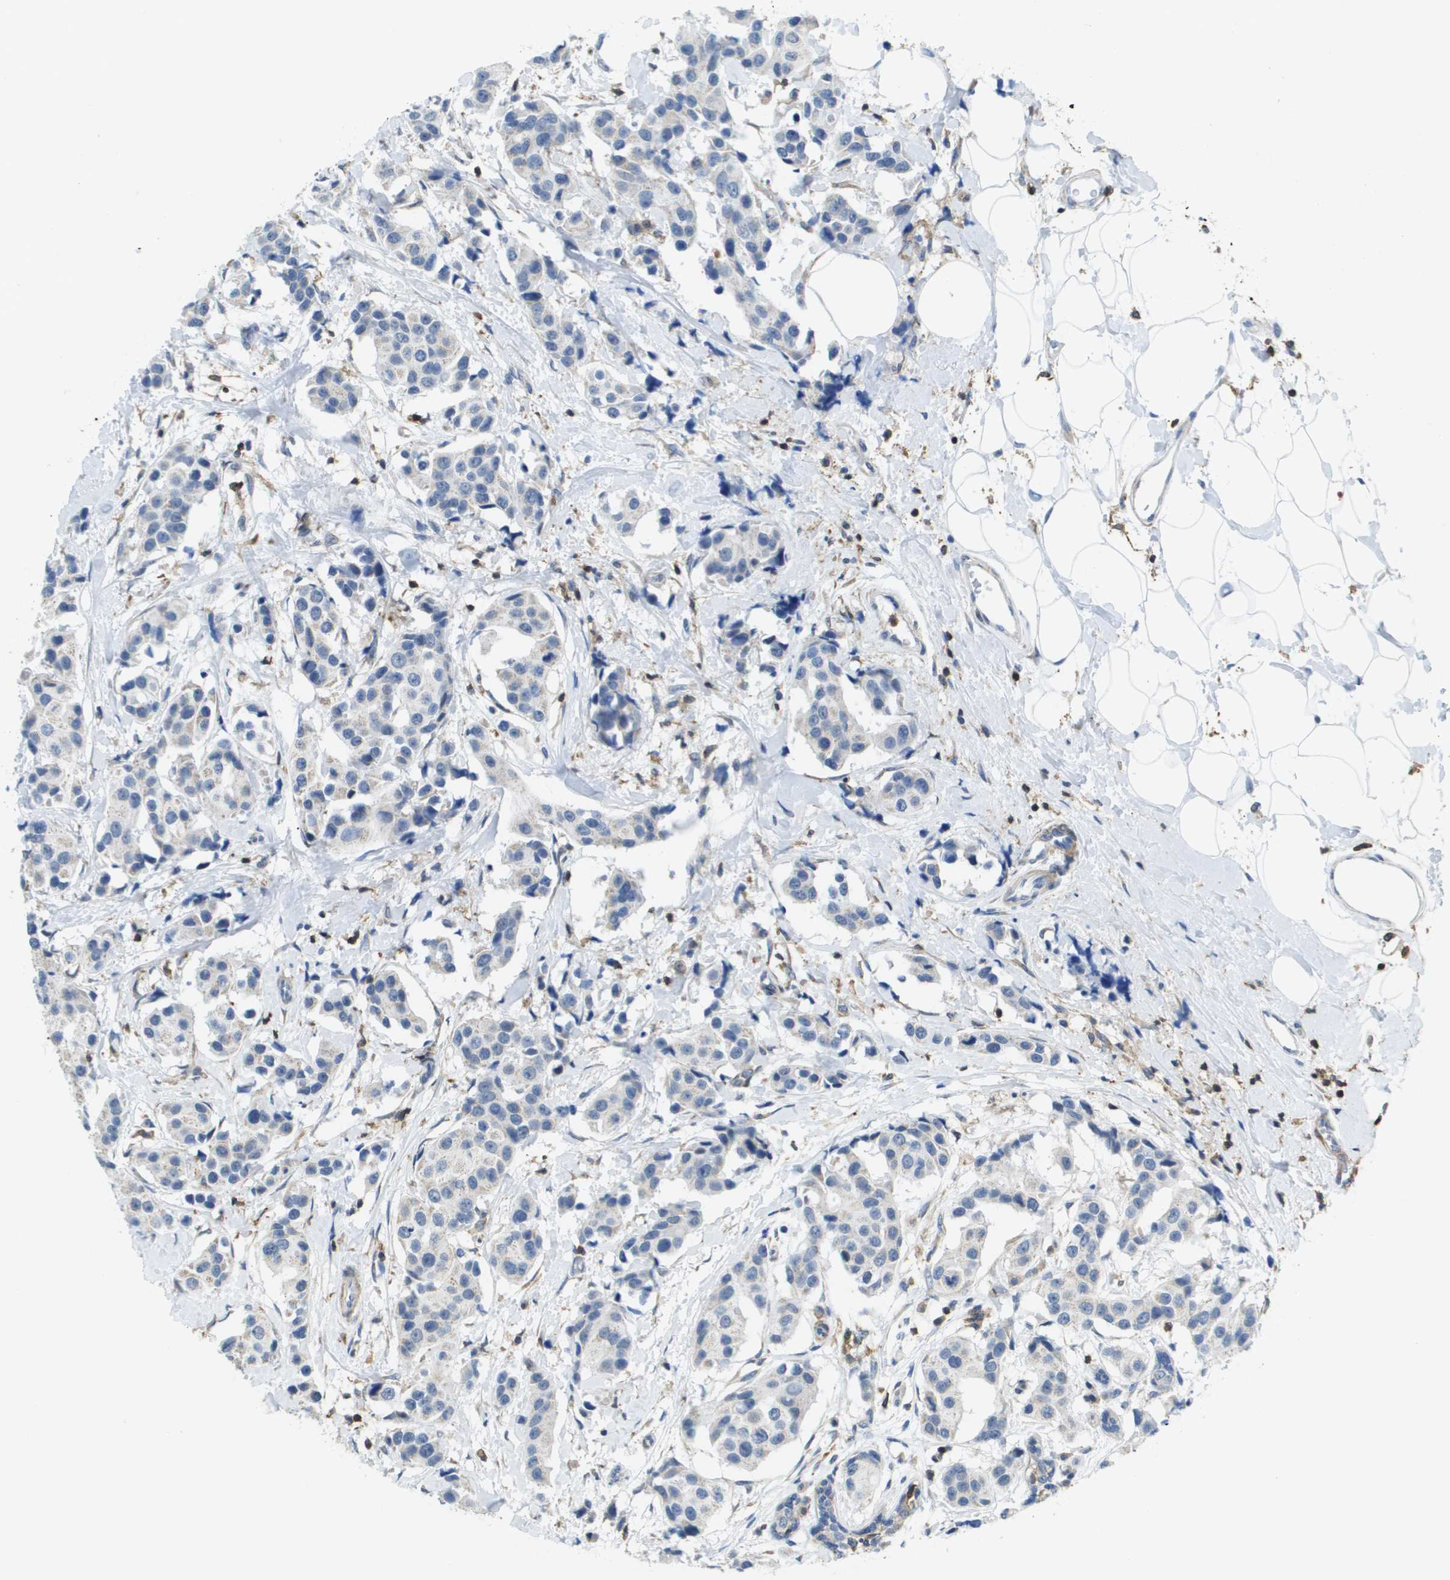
{"staining": {"intensity": "negative", "quantity": "none", "location": "none"}, "tissue": "breast cancer", "cell_type": "Tumor cells", "image_type": "cancer", "snomed": [{"axis": "morphology", "description": "Normal tissue, NOS"}, {"axis": "morphology", "description": "Duct carcinoma"}, {"axis": "topography", "description": "Breast"}], "caption": "IHC of human breast cancer displays no positivity in tumor cells.", "gene": "RCSD1", "patient": {"sex": "female", "age": 39}}